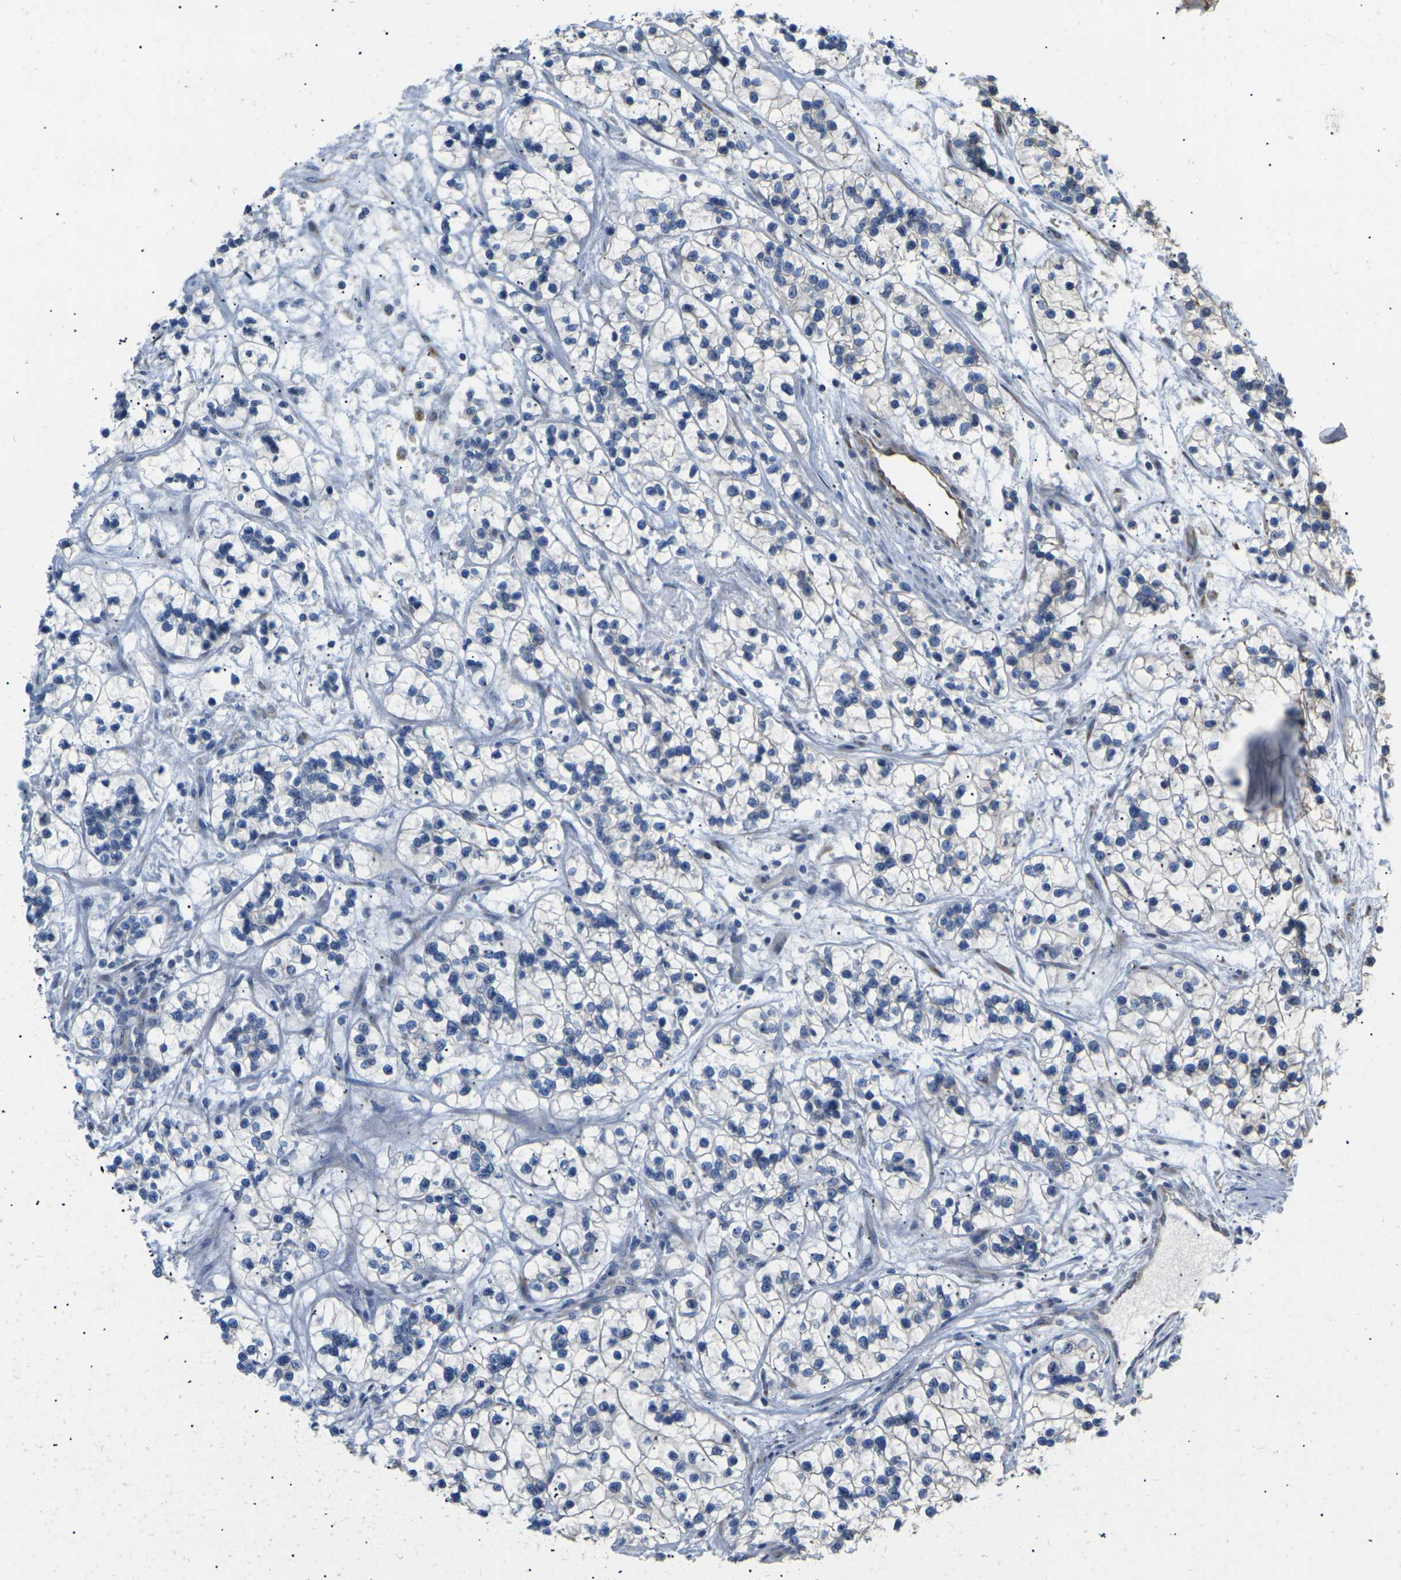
{"staining": {"intensity": "negative", "quantity": "none", "location": "none"}, "tissue": "renal cancer", "cell_type": "Tumor cells", "image_type": "cancer", "snomed": [{"axis": "morphology", "description": "Adenocarcinoma, NOS"}, {"axis": "topography", "description": "Kidney"}], "caption": "Immunohistochemistry (IHC) image of renal cancer stained for a protein (brown), which displays no expression in tumor cells.", "gene": "KLHDC8B", "patient": {"sex": "female", "age": 57}}